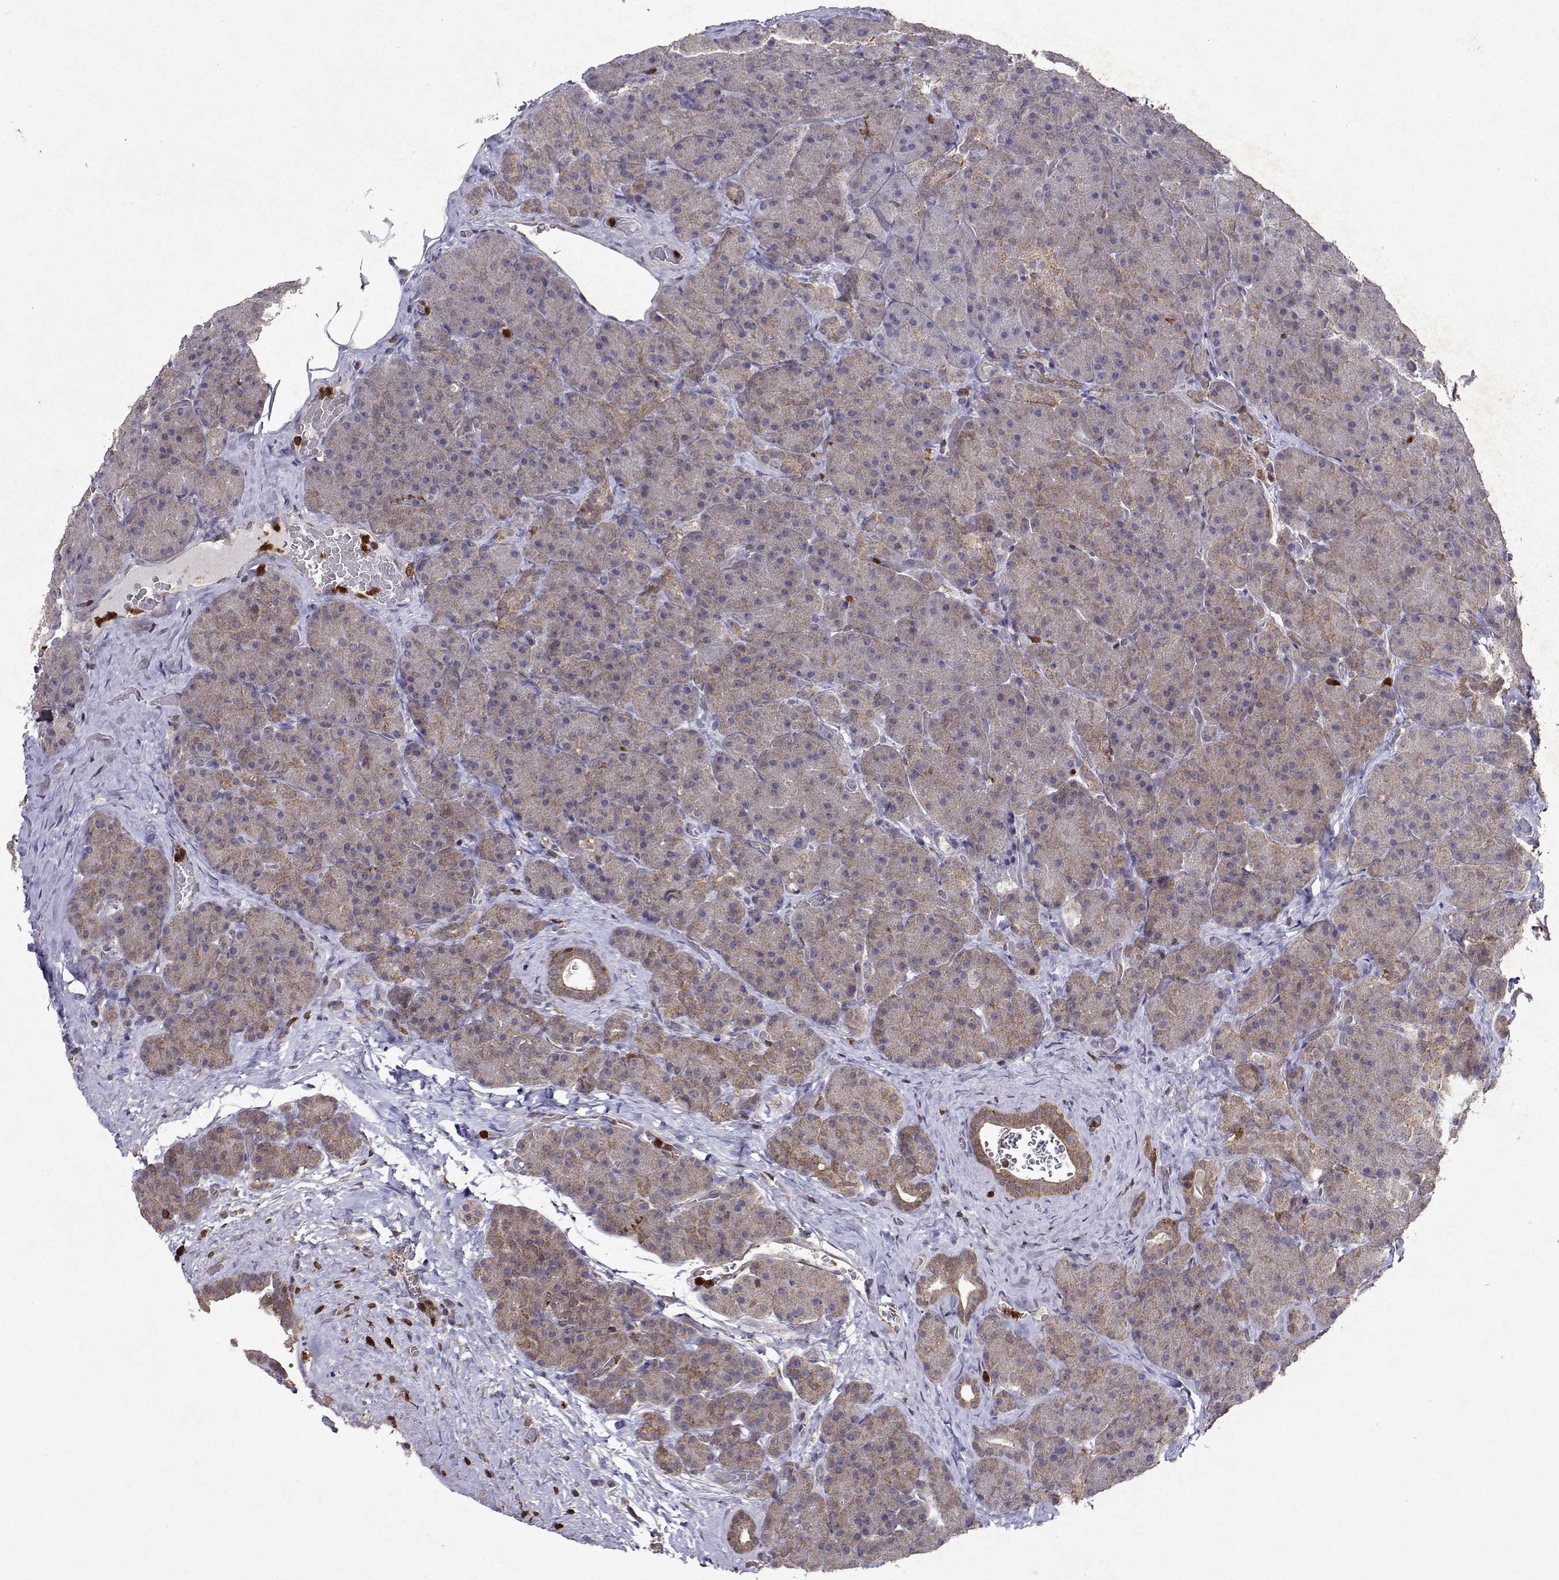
{"staining": {"intensity": "weak", "quantity": "25%-75%", "location": "cytoplasmic/membranous"}, "tissue": "pancreas", "cell_type": "Exocrine glandular cells", "image_type": "normal", "snomed": [{"axis": "morphology", "description": "Normal tissue, NOS"}, {"axis": "topography", "description": "Pancreas"}], "caption": "Pancreas stained for a protein reveals weak cytoplasmic/membranous positivity in exocrine glandular cells.", "gene": "APAF1", "patient": {"sex": "male", "age": 57}}